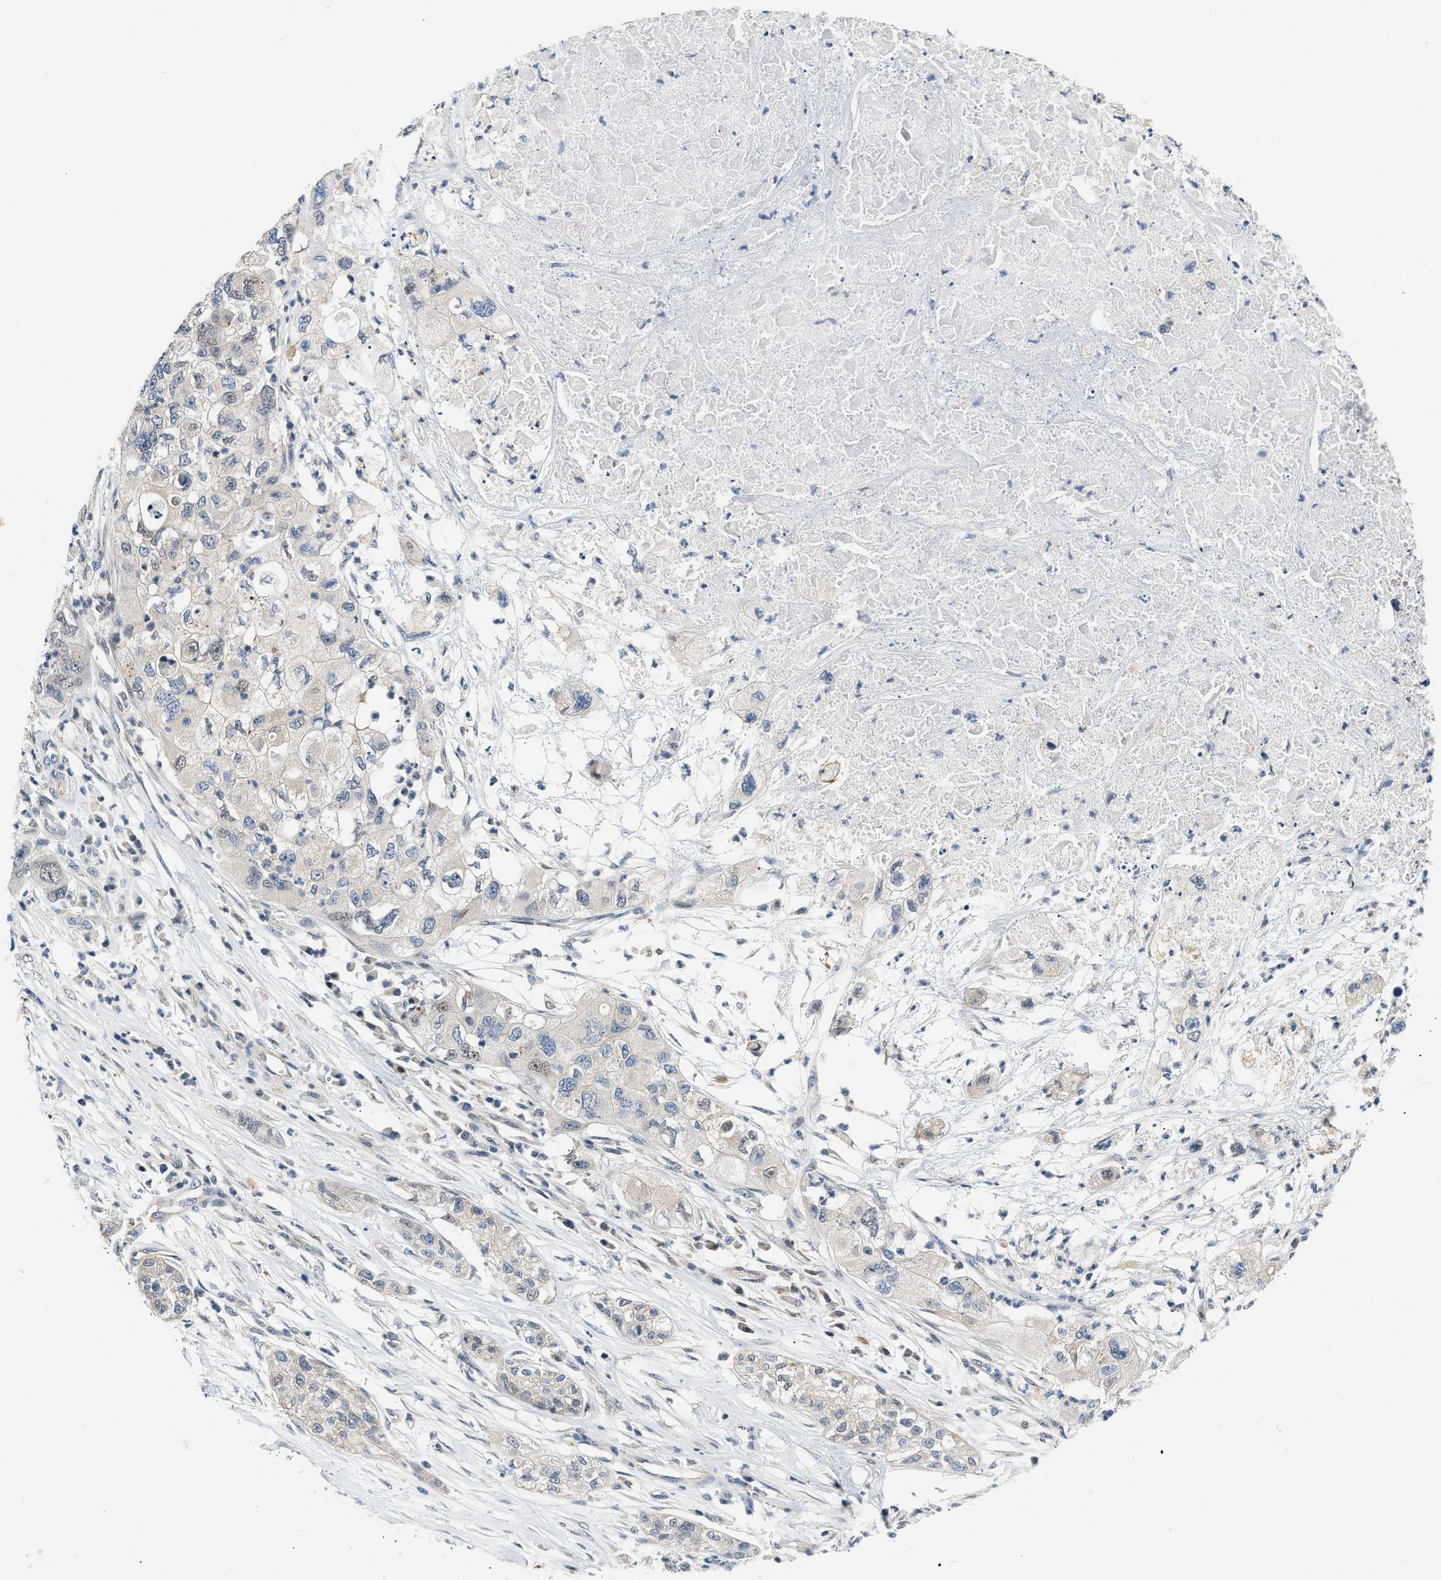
{"staining": {"intensity": "weak", "quantity": "<25%", "location": "cytoplasmic/membranous"}, "tissue": "pancreatic cancer", "cell_type": "Tumor cells", "image_type": "cancer", "snomed": [{"axis": "morphology", "description": "Adenocarcinoma, NOS"}, {"axis": "topography", "description": "Pancreas"}], "caption": "Immunohistochemistry photomicrograph of neoplastic tissue: human pancreatic cancer (adenocarcinoma) stained with DAB demonstrates no significant protein staining in tumor cells. (DAB (3,3'-diaminobenzidine) immunohistochemistry, high magnification).", "gene": "OLIG3", "patient": {"sex": "female", "age": 78}}